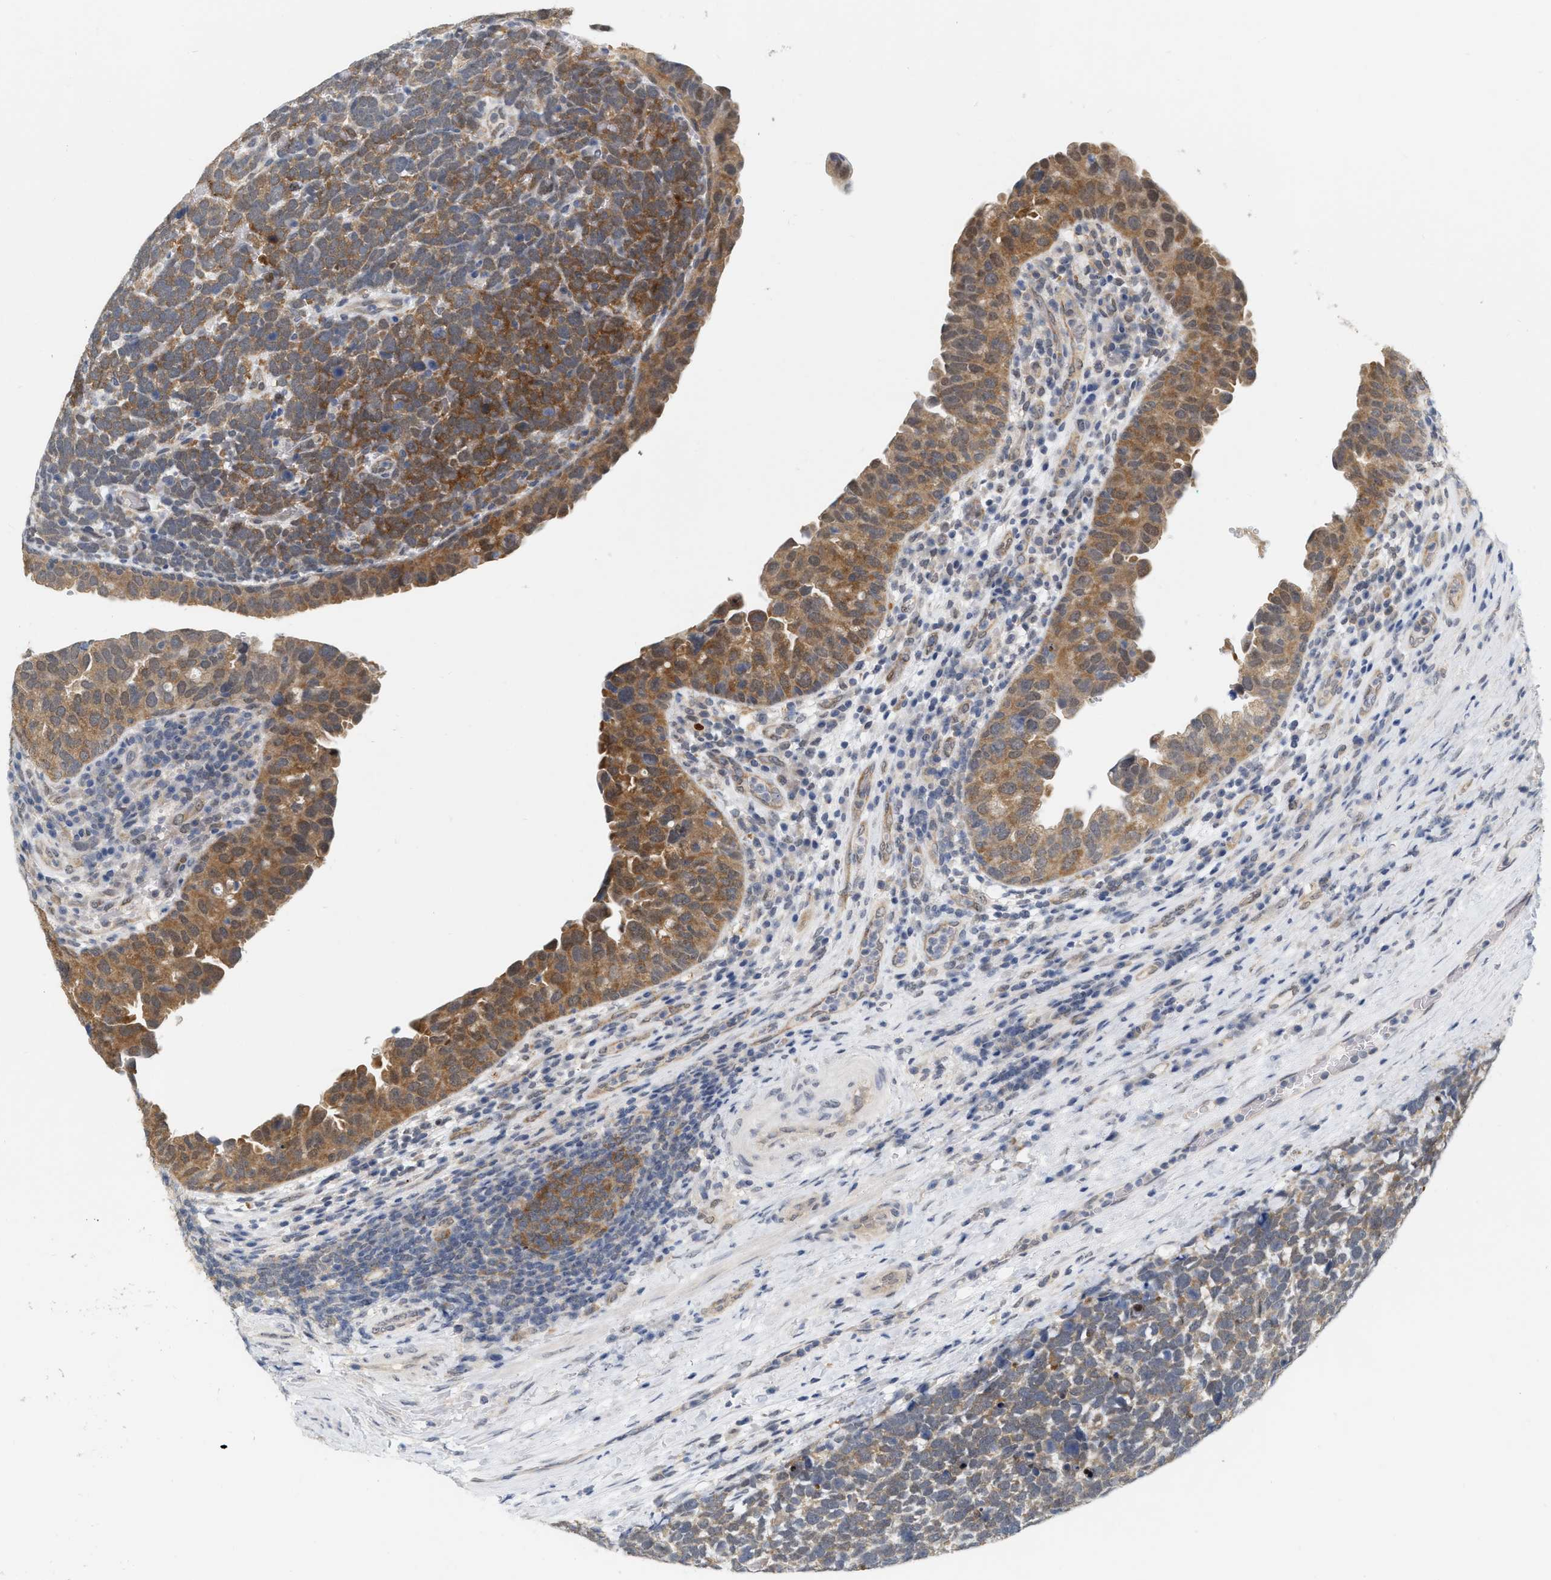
{"staining": {"intensity": "moderate", "quantity": ">75%", "location": "cytoplasmic/membranous"}, "tissue": "urothelial cancer", "cell_type": "Tumor cells", "image_type": "cancer", "snomed": [{"axis": "morphology", "description": "Urothelial carcinoma, High grade"}, {"axis": "topography", "description": "Urinary bladder"}], "caption": "Urothelial cancer stained with a brown dye exhibits moderate cytoplasmic/membranous positive expression in approximately >75% of tumor cells.", "gene": "RUVBL1", "patient": {"sex": "female", "age": 82}}